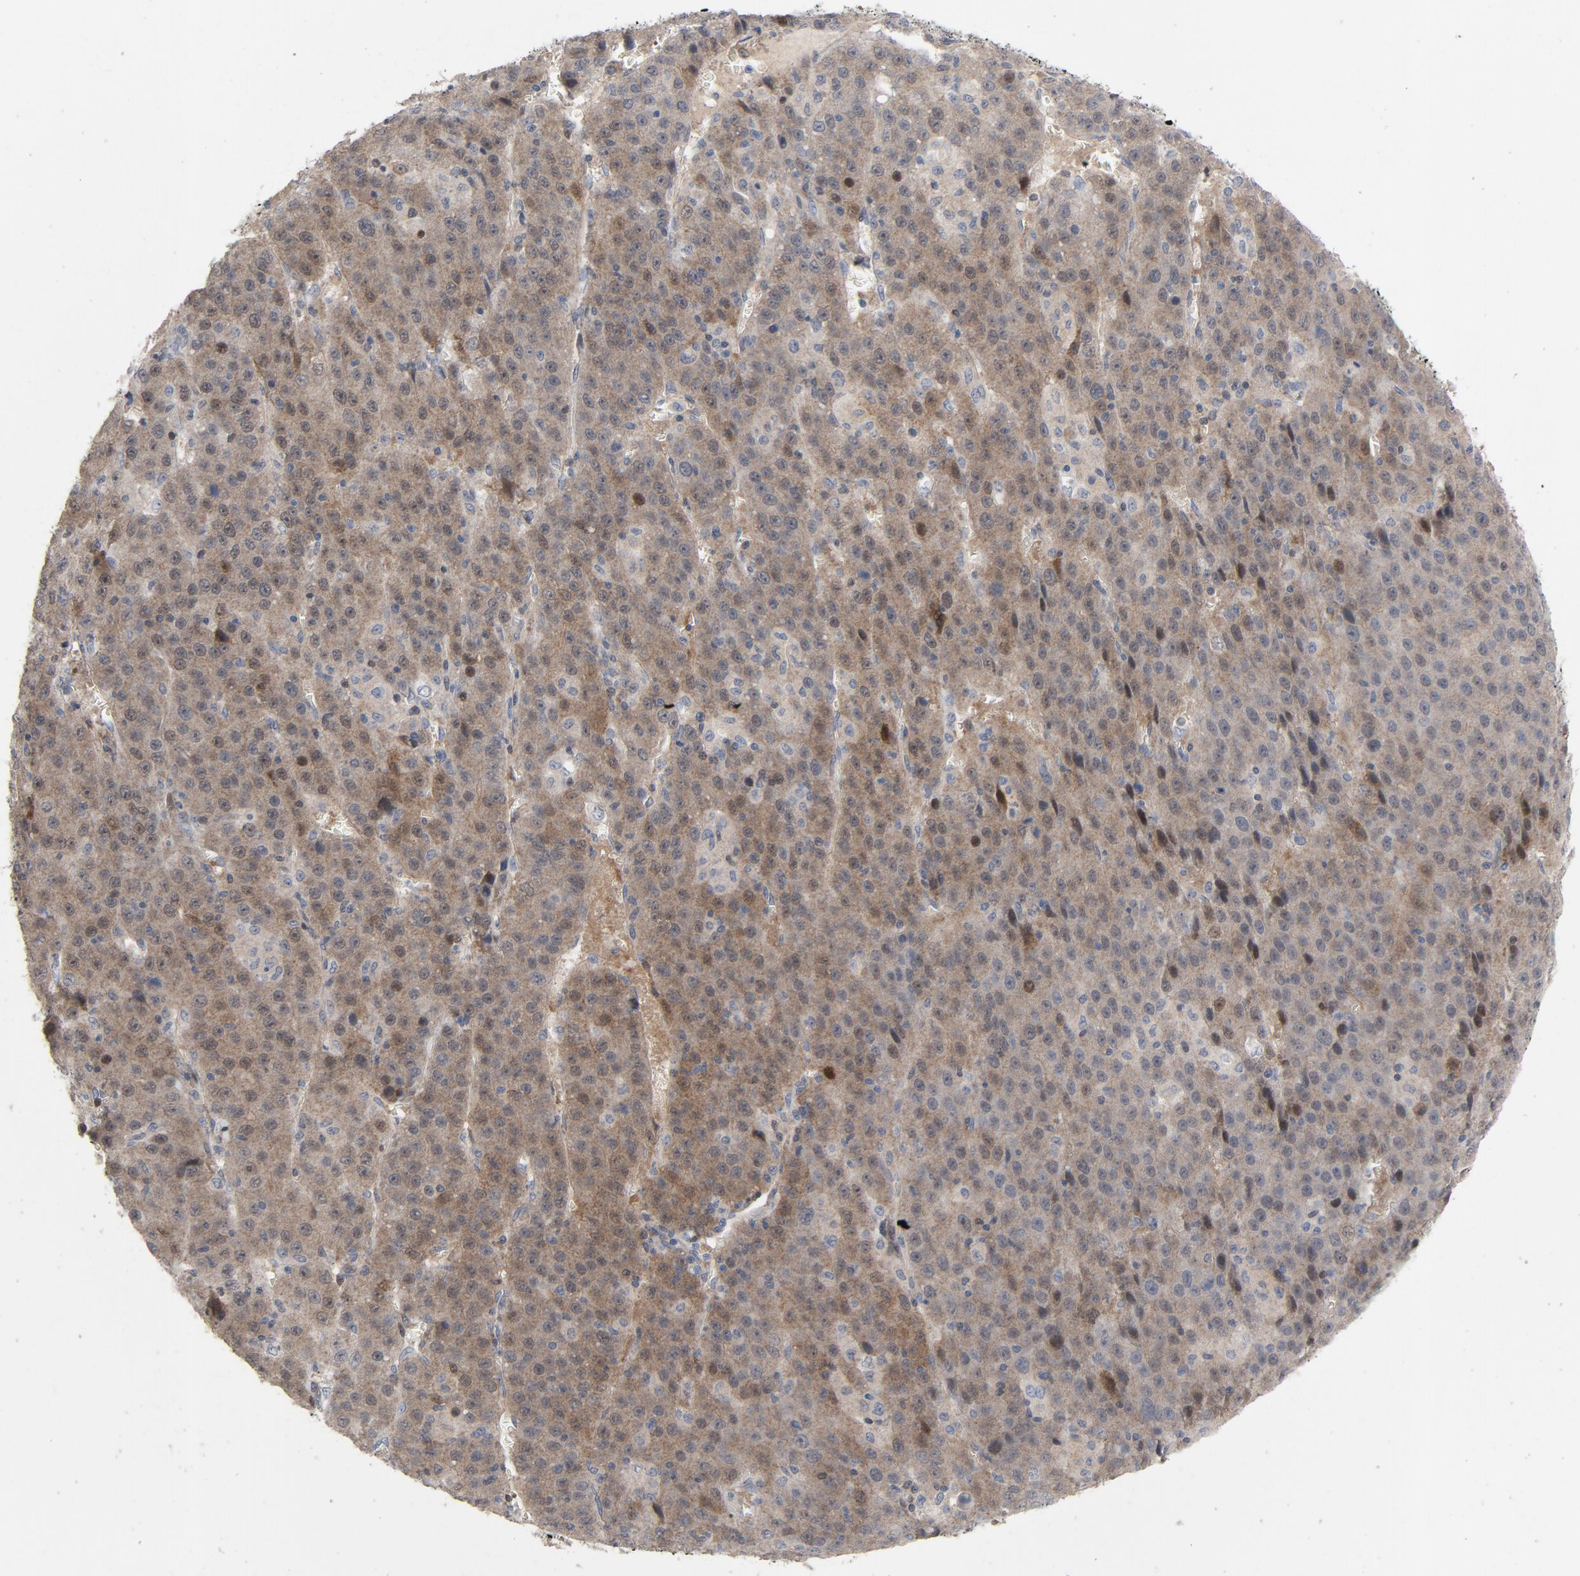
{"staining": {"intensity": "weak", "quantity": ">75%", "location": "cytoplasmic/membranous,nuclear"}, "tissue": "liver cancer", "cell_type": "Tumor cells", "image_type": "cancer", "snomed": [{"axis": "morphology", "description": "Carcinoma, Hepatocellular, NOS"}, {"axis": "topography", "description": "Liver"}], "caption": "The histopathology image displays immunohistochemical staining of liver cancer (hepatocellular carcinoma). There is weak cytoplasmic/membranous and nuclear positivity is identified in approximately >75% of tumor cells.", "gene": "CDK6", "patient": {"sex": "female", "age": 53}}